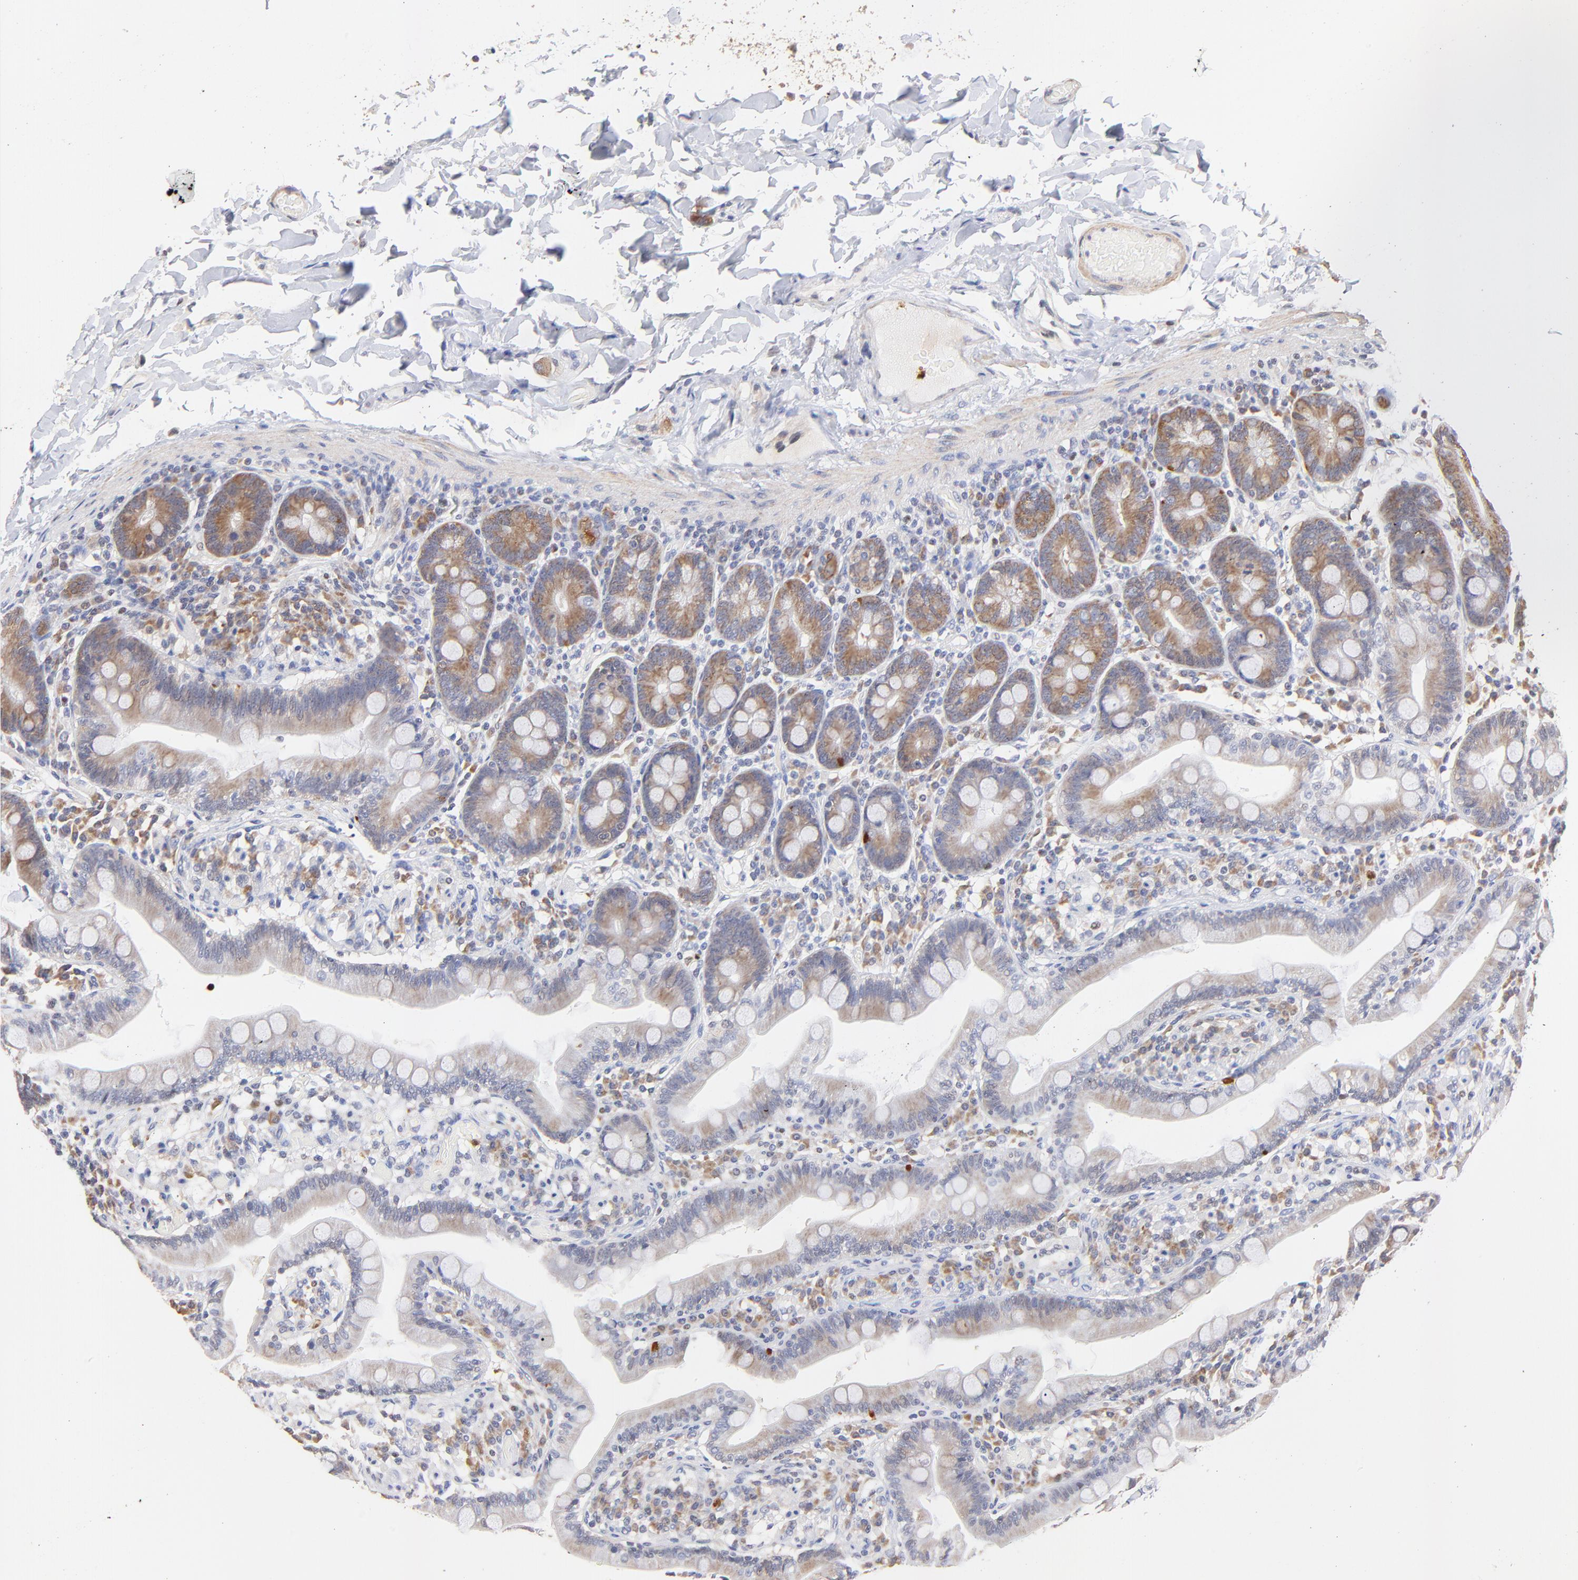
{"staining": {"intensity": "moderate", "quantity": "<25%", "location": "cytoplasmic/membranous"}, "tissue": "duodenum", "cell_type": "Glandular cells", "image_type": "normal", "snomed": [{"axis": "morphology", "description": "Normal tissue, NOS"}, {"axis": "topography", "description": "Duodenum"}], "caption": "A micrograph showing moderate cytoplasmic/membranous expression in approximately <25% of glandular cells in unremarkable duodenum, as visualized by brown immunohistochemical staining.", "gene": "BBOF1", "patient": {"sex": "male", "age": 66}}